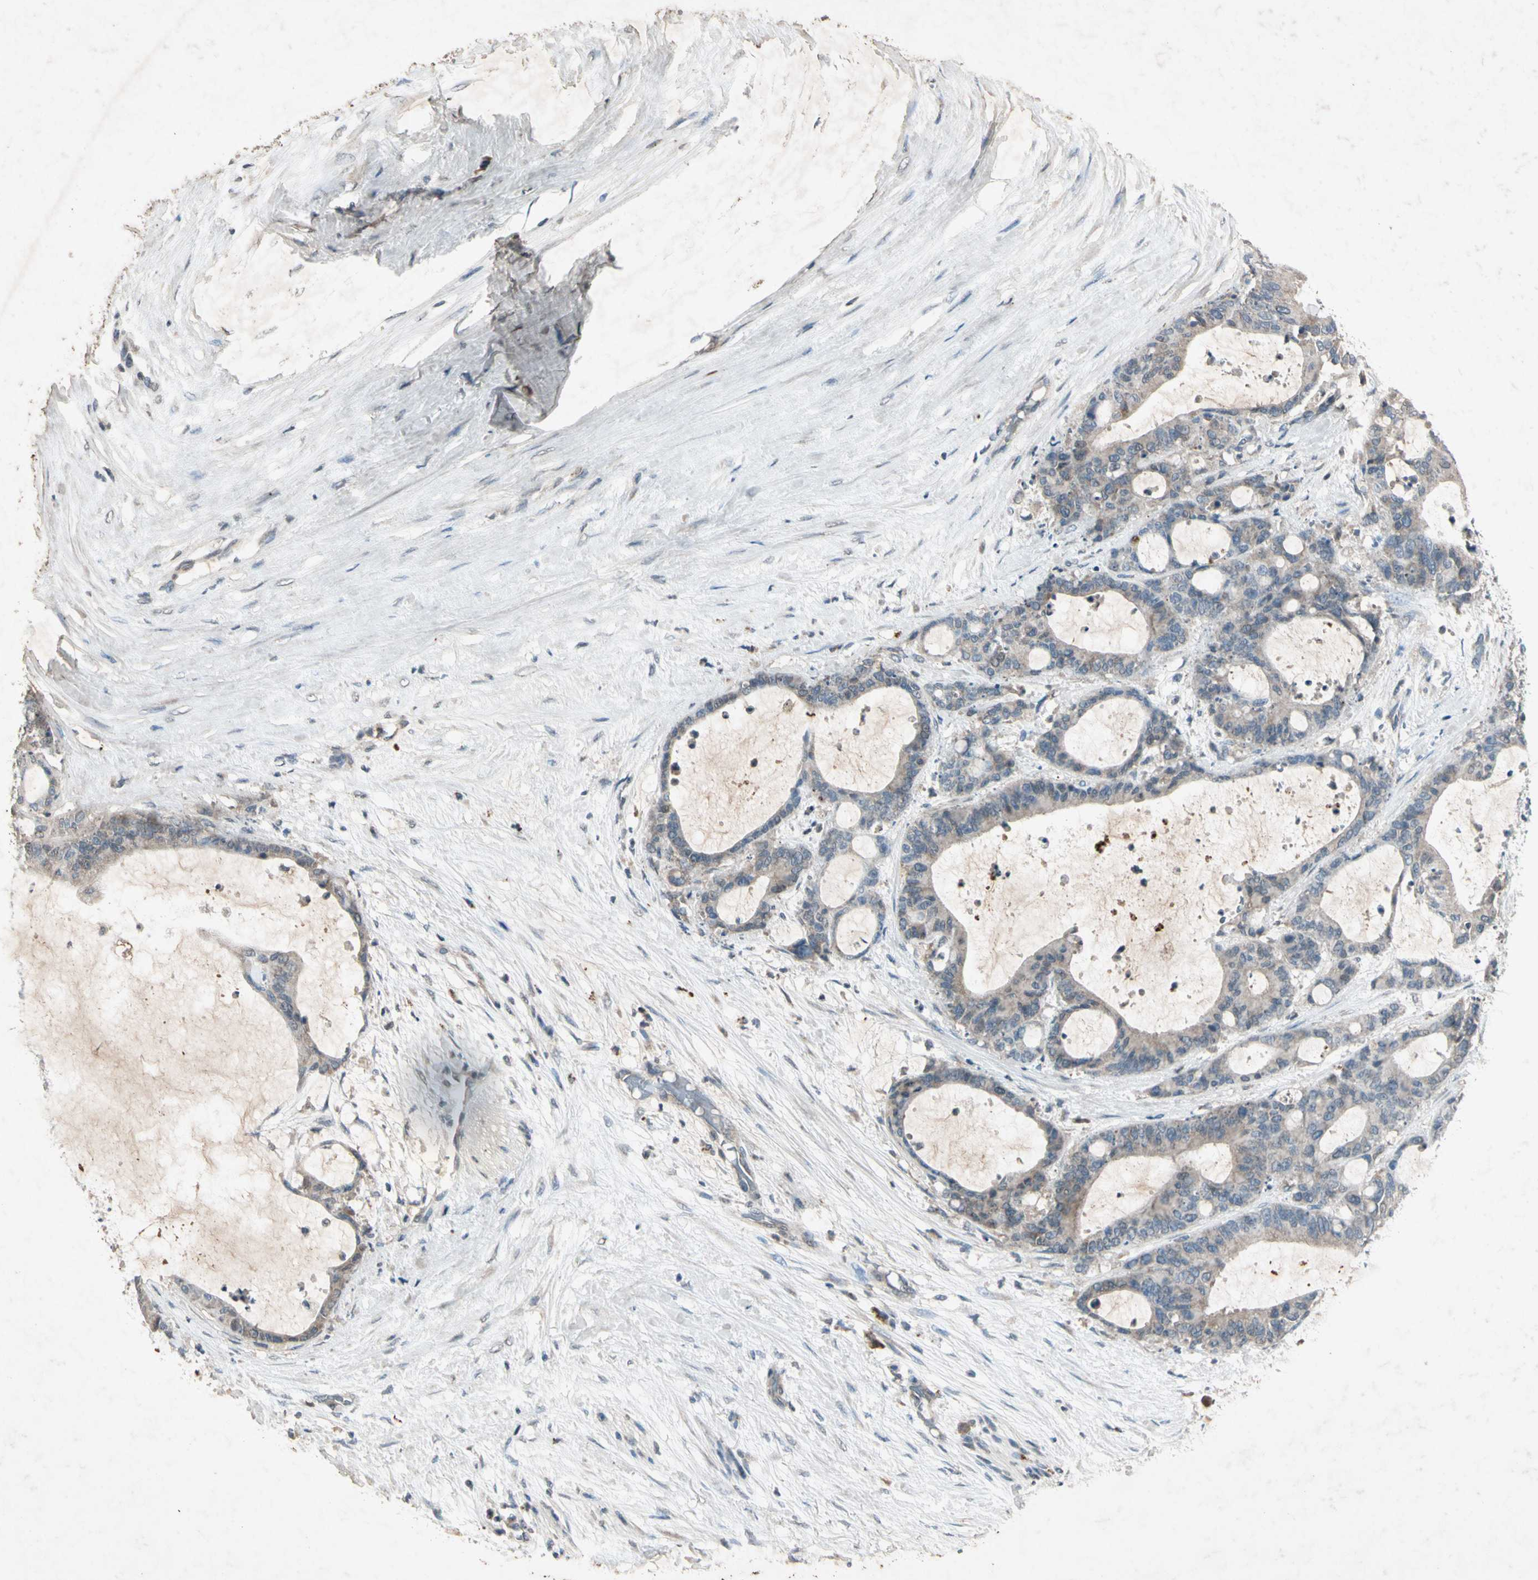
{"staining": {"intensity": "weak", "quantity": "<25%", "location": "cytoplasmic/membranous"}, "tissue": "liver cancer", "cell_type": "Tumor cells", "image_type": "cancer", "snomed": [{"axis": "morphology", "description": "Cholangiocarcinoma"}, {"axis": "topography", "description": "Liver"}], "caption": "Immunohistochemistry image of liver cancer (cholangiocarcinoma) stained for a protein (brown), which shows no positivity in tumor cells.", "gene": "GPLD1", "patient": {"sex": "female", "age": 73}}